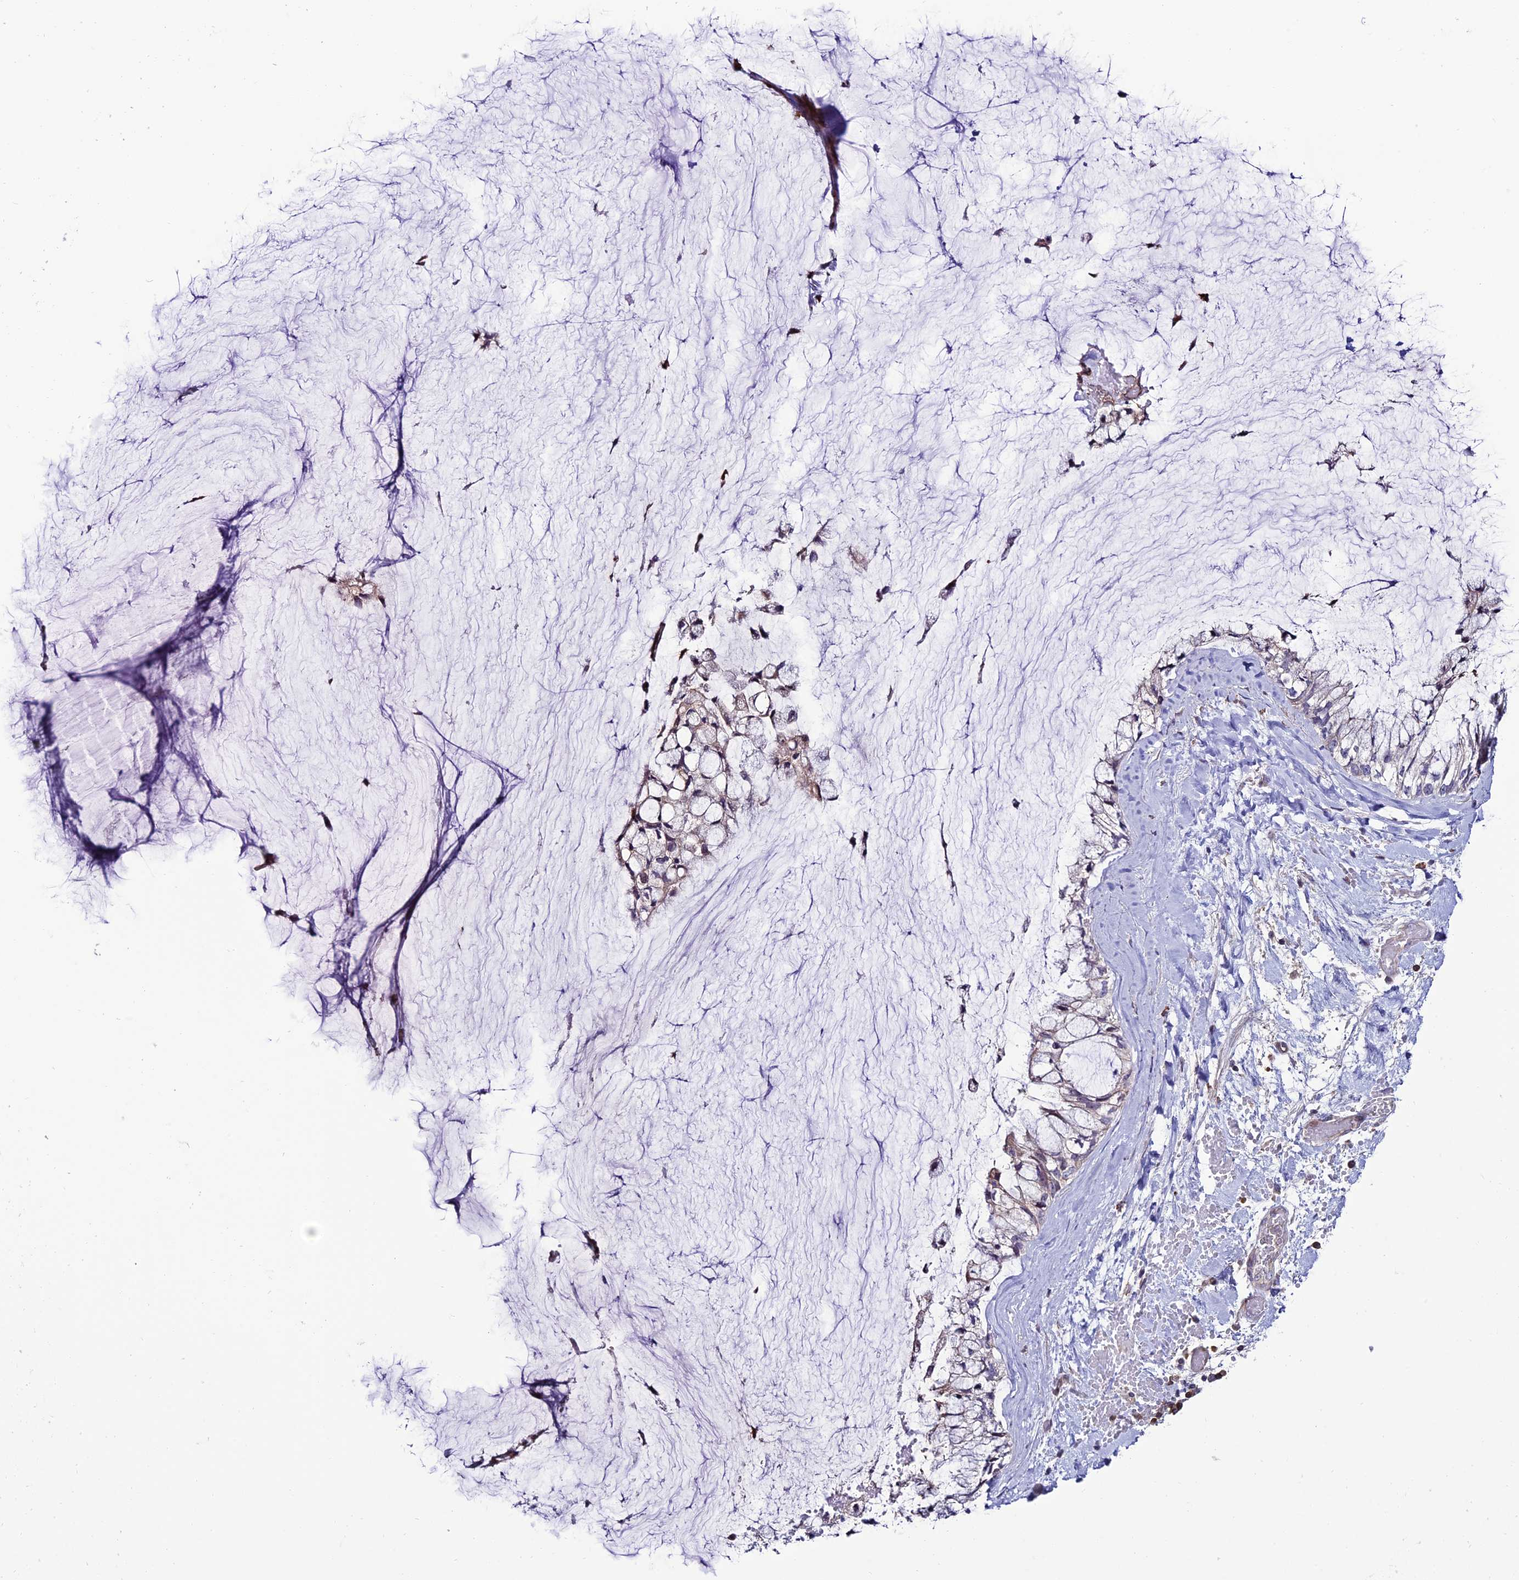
{"staining": {"intensity": "weak", "quantity": "<25%", "location": "cytoplasmic/membranous"}, "tissue": "ovarian cancer", "cell_type": "Tumor cells", "image_type": "cancer", "snomed": [{"axis": "morphology", "description": "Cystadenocarcinoma, mucinous, NOS"}, {"axis": "topography", "description": "Ovary"}], "caption": "Immunohistochemistry photomicrograph of neoplastic tissue: ovarian mucinous cystadenocarcinoma stained with DAB displays no significant protein positivity in tumor cells. (DAB (3,3'-diaminobenzidine) immunohistochemistry (IHC), high magnification).", "gene": "ARHGEF18", "patient": {"sex": "female", "age": 39}}